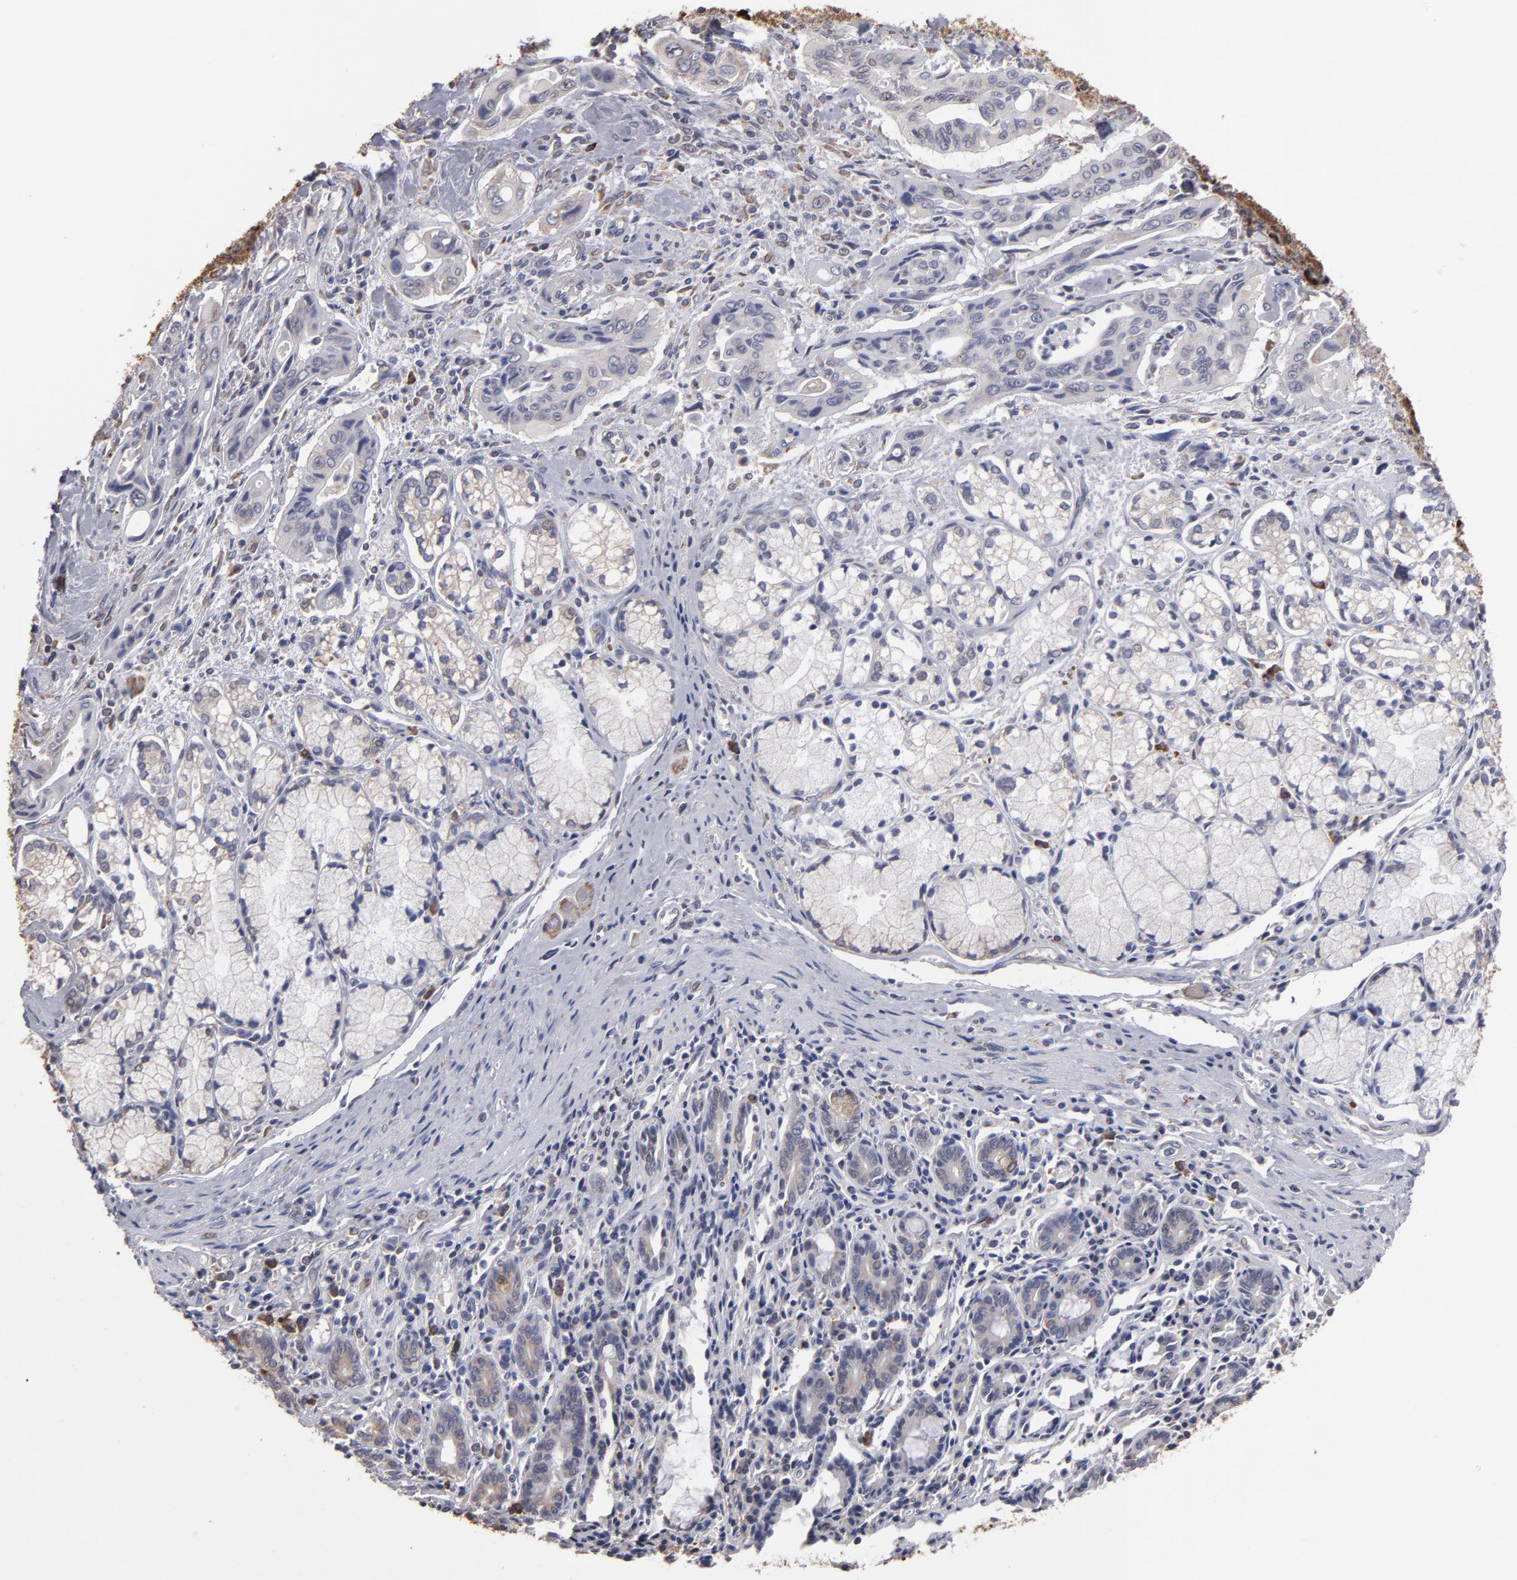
{"staining": {"intensity": "weak", "quantity": "<25%", "location": "cytoplasmic/membranous"}, "tissue": "pancreatic cancer", "cell_type": "Tumor cells", "image_type": "cancer", "snomed": [{"axis": "morphology", "description": "Adenocarcinoma, NOS"}, {"axis": "topography", "description": "Pancreas"}], "caption": "Tumor cells are negative for brown protein staining in pancreatic cancer.", "gene": "SND1", "patient": {"sex": "male", "age": 77}}